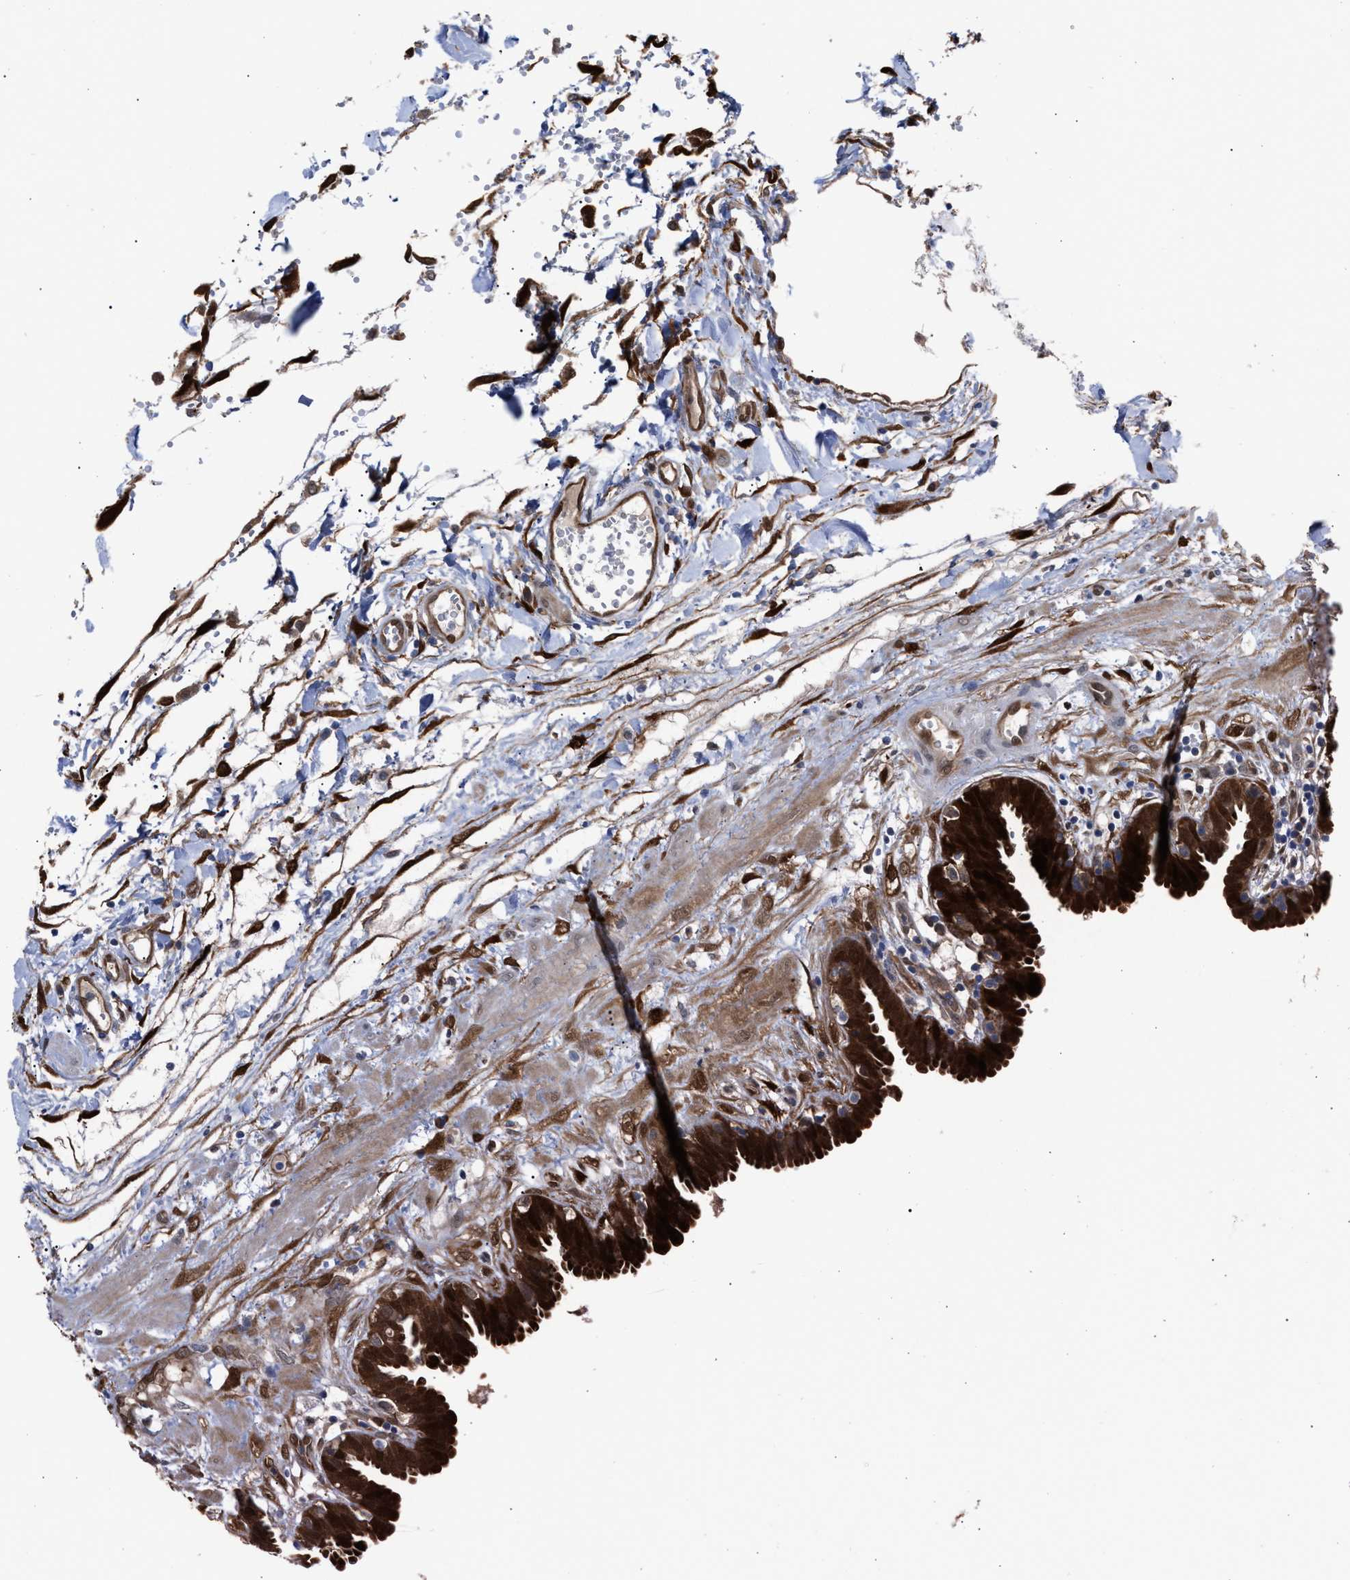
{"staining": {"intensity": "strong", "quantity": ">75%", "location": "cytoplasmic/membranous"}, "tissue": "fallopian tube", "cell_type": "Glandular cells", "image_type": "normal", "snomed": [{"axis": "morphology", "description": "Normal tissue, NOS"}, {"axis": "topography", "description": "Fallopian tube"}, {"axis": "topography", "description": "Placenta"}], "caption": "Glandular cells show strong cytoplasmic/membranous positivity in approximately >75% of cells in benign fallopian tube.", "gene": "TP53I3", "patient": {"sex": "female", "age": 32}}